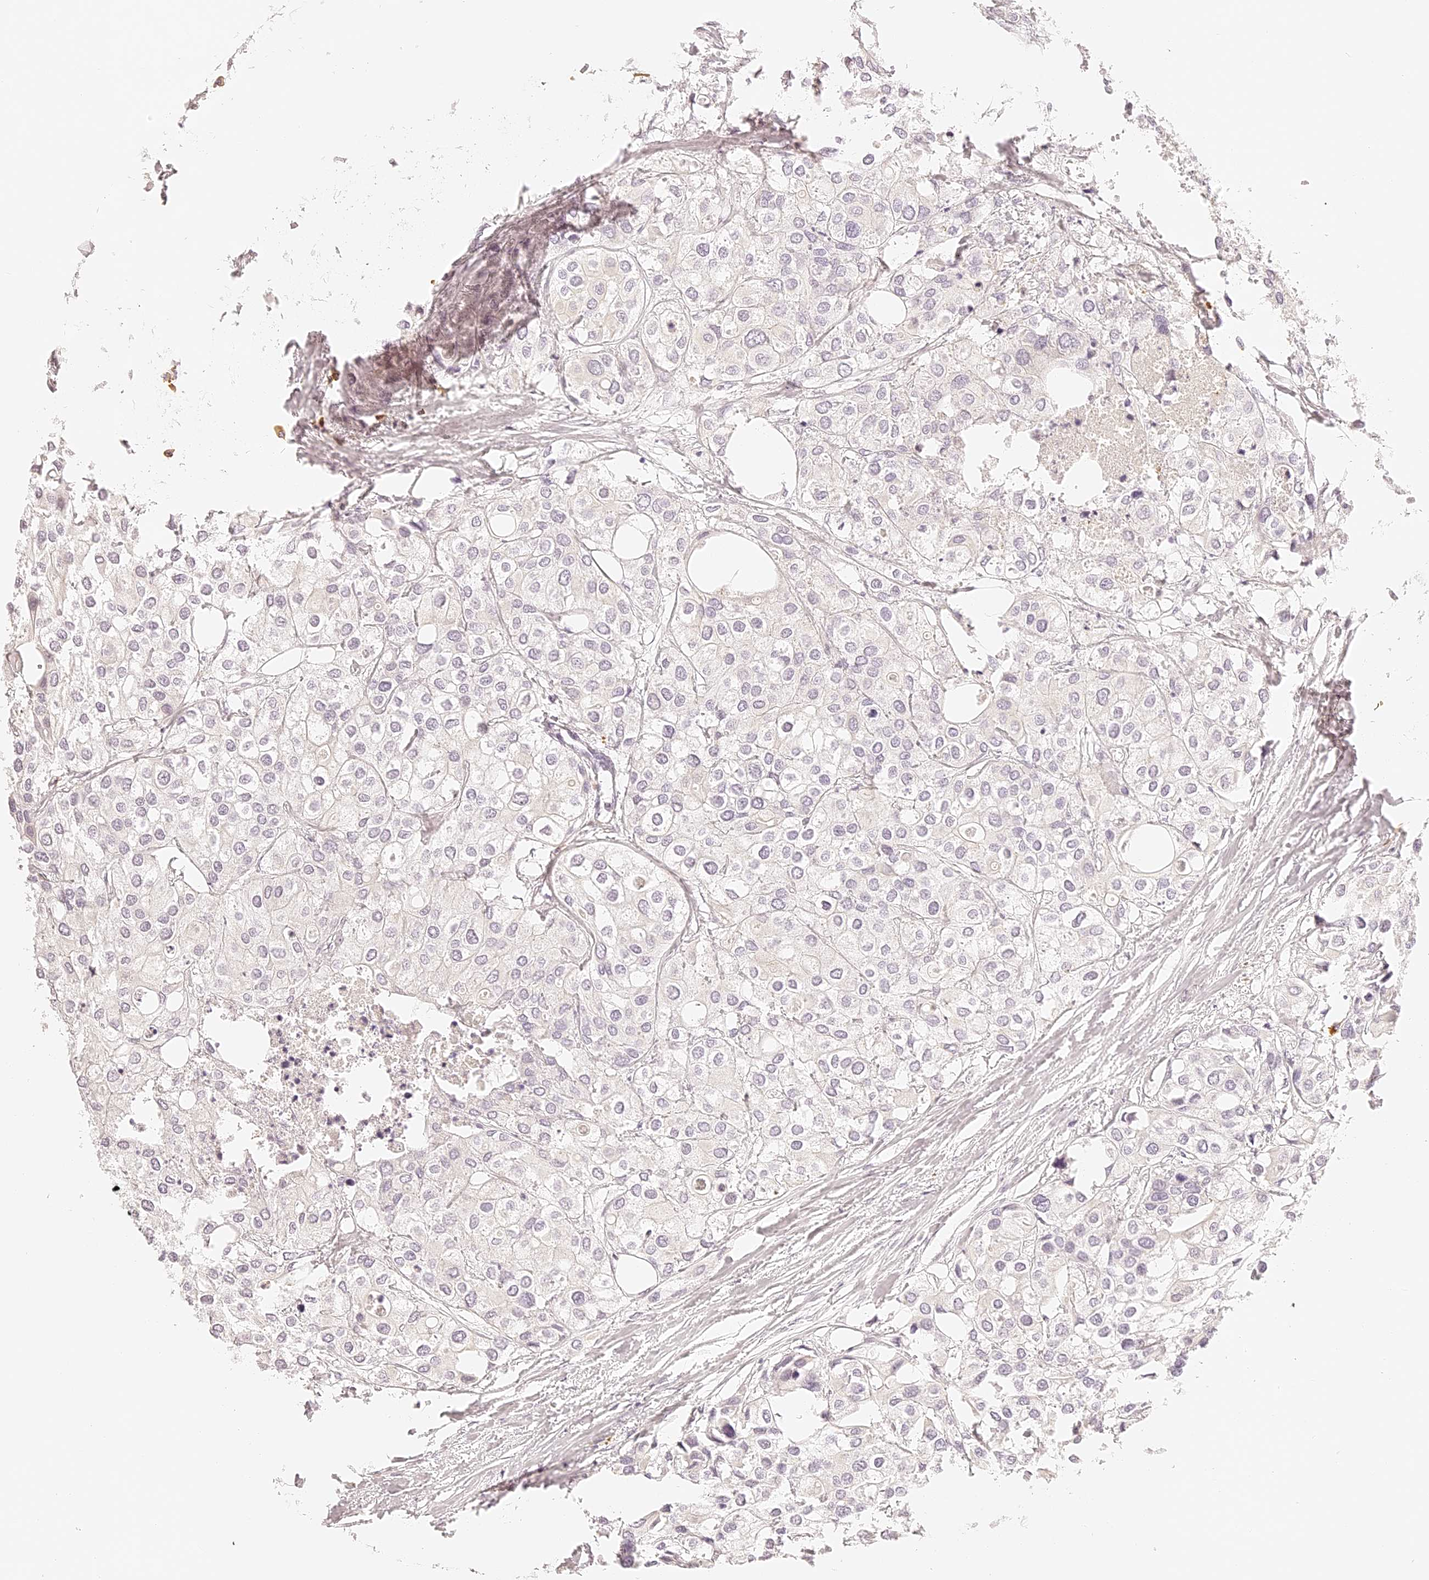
{"staining": {"intensity": "negative", "quantity": "none", "location": "none"}, "tissue": "urothelial cancer", "cell_type": "Tumor cells", "image_type": "cancer", "snomed": [{"axis": "morphology", "description": "Urothelial carcinoma, High grade"}, {"axis": "topography", "description": "Urinary bladder"}], "caption": "High magnification brightfield microscopy of high-grade urothelial carcinoma stained with DAB (brown) and counterstained with hematoxylin (blue): tumor cells show no significant expression. Nuclei are stained in blue.", "gene": "TRIM45", "patient": {"sex": "male", "age": 64}}